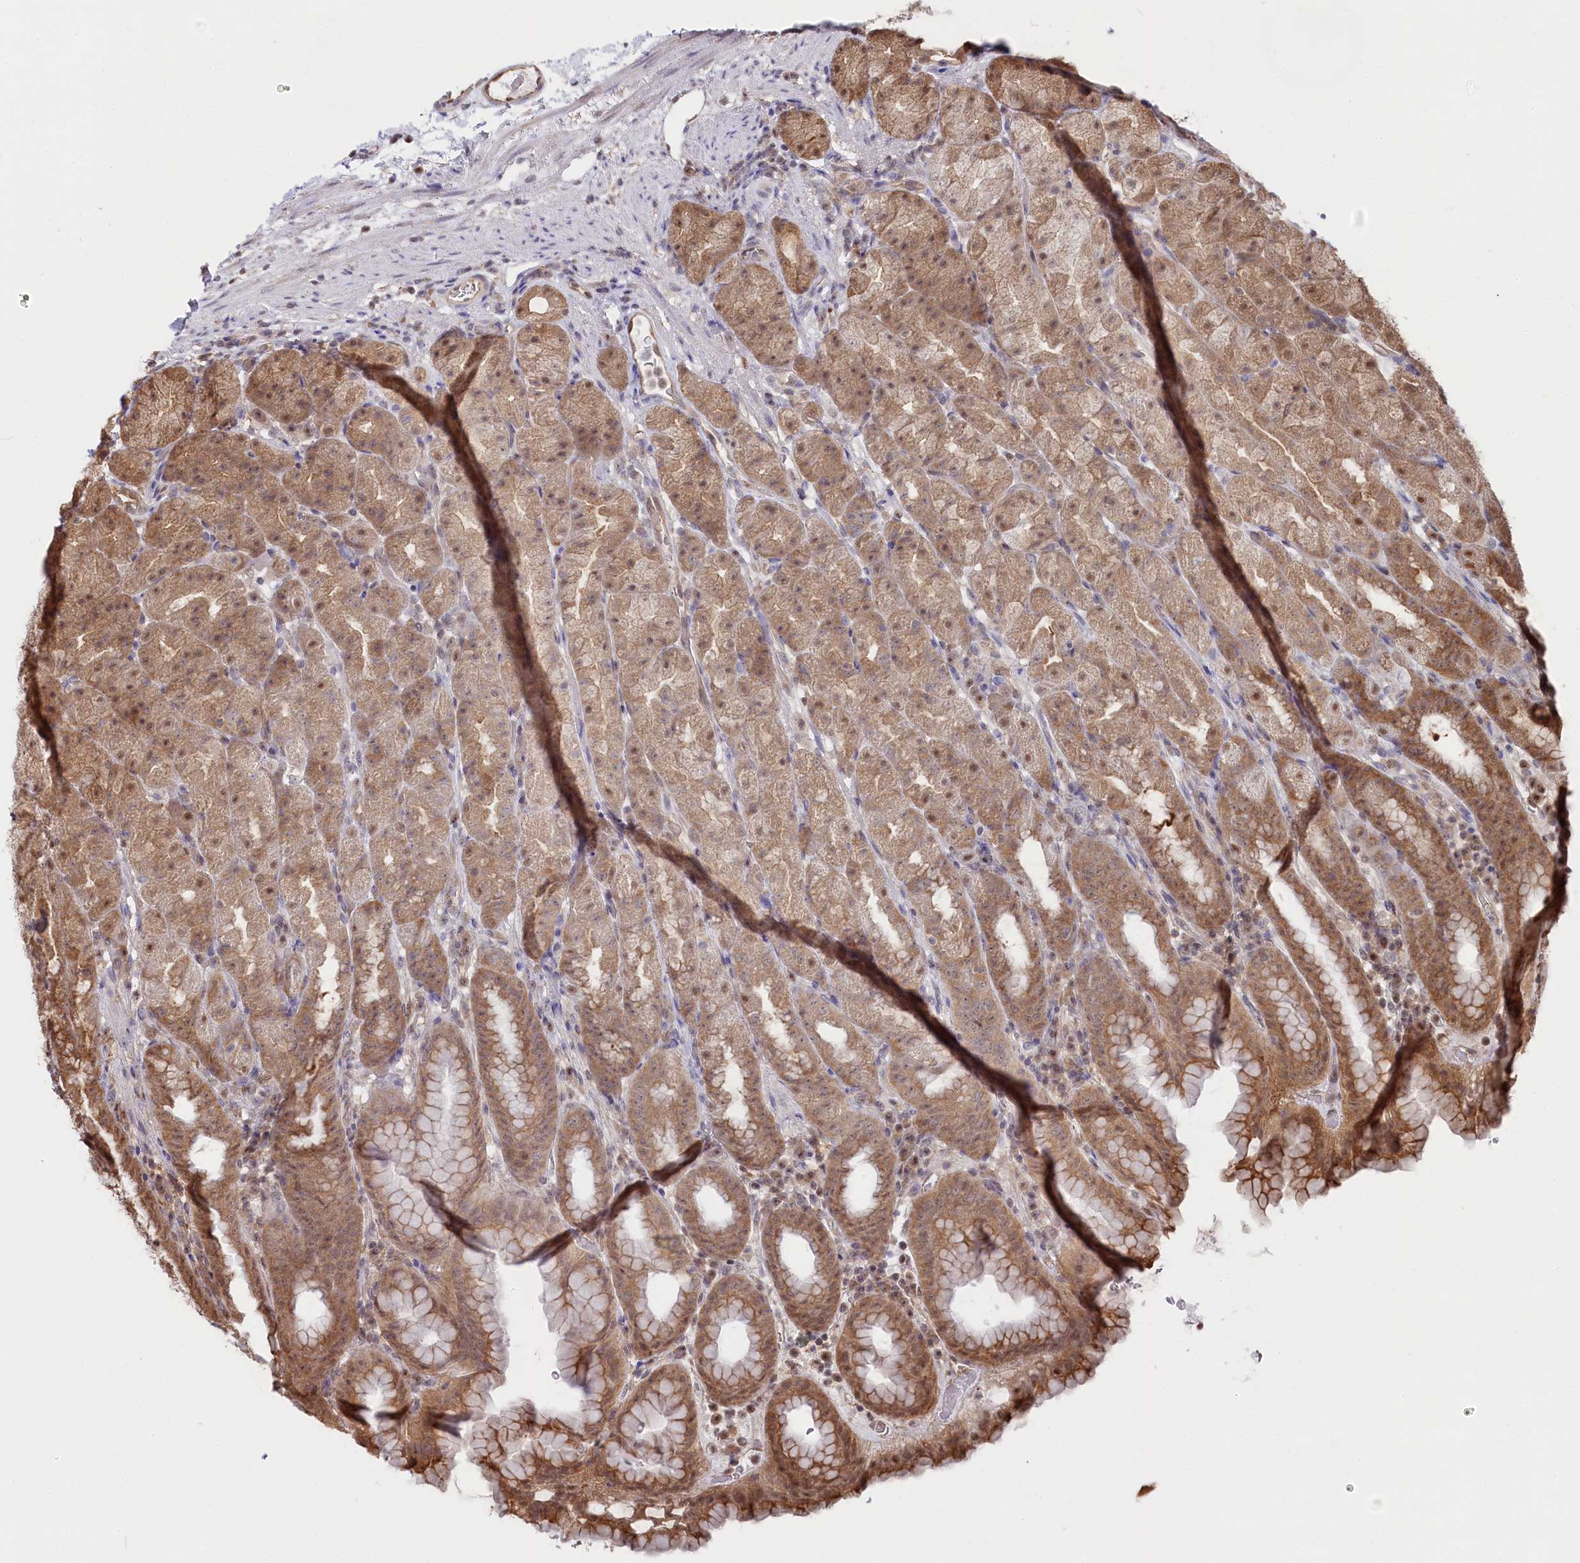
{"staining": {"intensity": "moderate", "quantity": ">75%", "location": "cytoplasmic/membranous,nuclear"}, "tissue": "stomach", "cell_type": "Glandular cells", "image_type": "normal", "snomed": [{"axis": "morphology", "description": "Normal tissue, NOS"}, {"axis": "topography", "description": "Stomach, upper"}], "caption": "Benign stomach was stained to show a protein in brown. There is medium levels of moderate cytoplasmic/membranous,nuclear staining in about >75% of glandular cells. The staining was performed using DAB (3,3'-diaminobenzidine) to visualize the protein expression in brown, while the nuclei were stained in blue with hematoxylin (Magnification: 20x).", "gene": "PSMA1", "patient": {"sex": "male", "age": 68}}